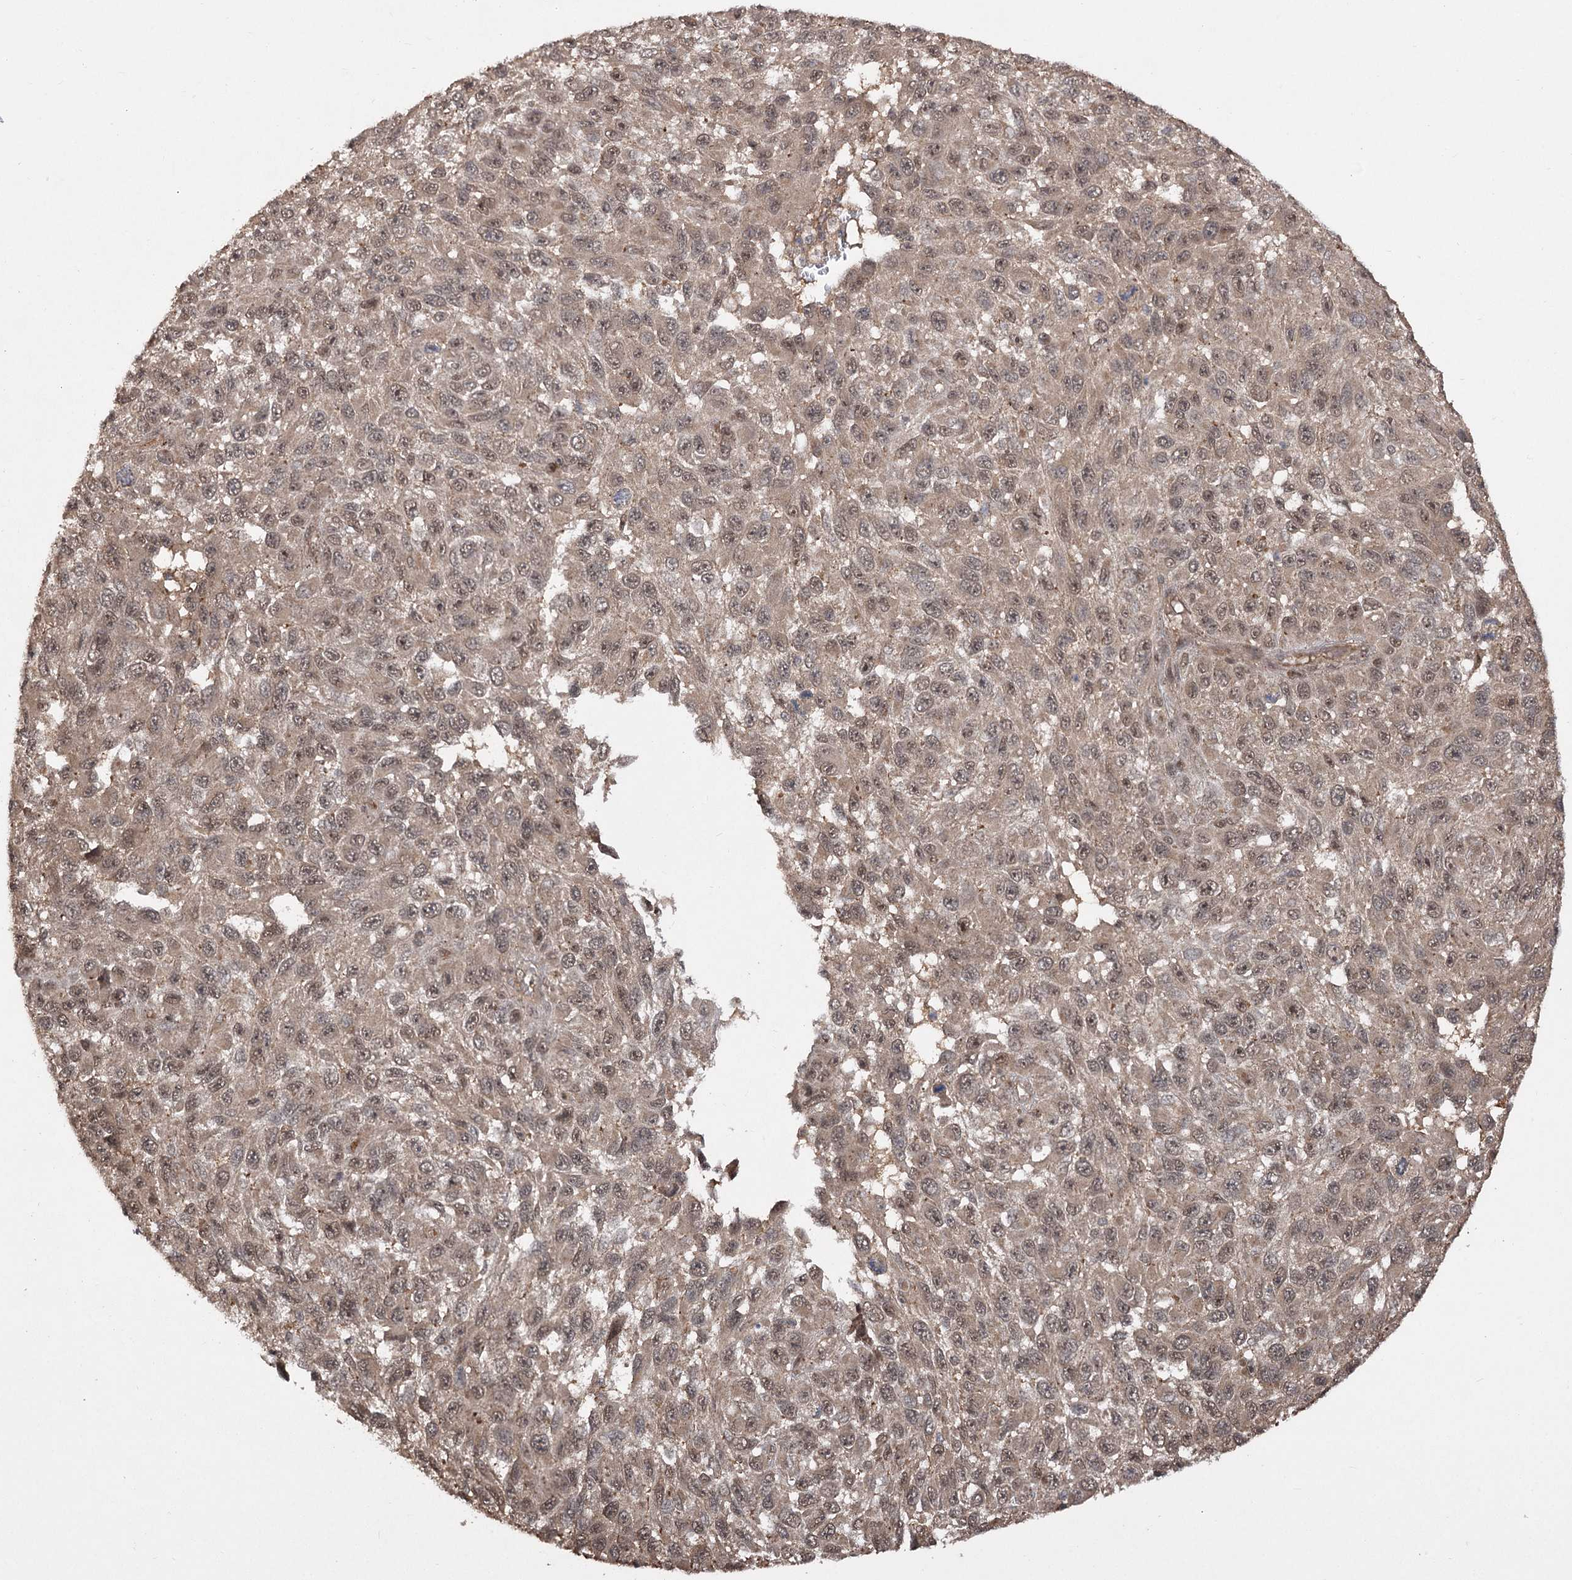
{"staining": {"intensity": "moderate", "quantity": ">75%", "location": "cytoplasmic/membranous,nuclear"}, "tissue": "melanoma", "cell_type": "Tumor cells", "image_type": "cancer", "snomed": [{"axis": "morphology", "description": "Malignant melanoma, NOS"}, {"axis": "topography", "description": "Skin"}], "caption": "IHC (DAB (3,3'-diaminobenzidine)) staining of malignant melanoma demonstrates moderate cytoplasmic/membranous and nuclear protein expression in approximately >75% of tumor cells.", "gene": "TENM2", "patient": {"sex": "female", "age": 96}}